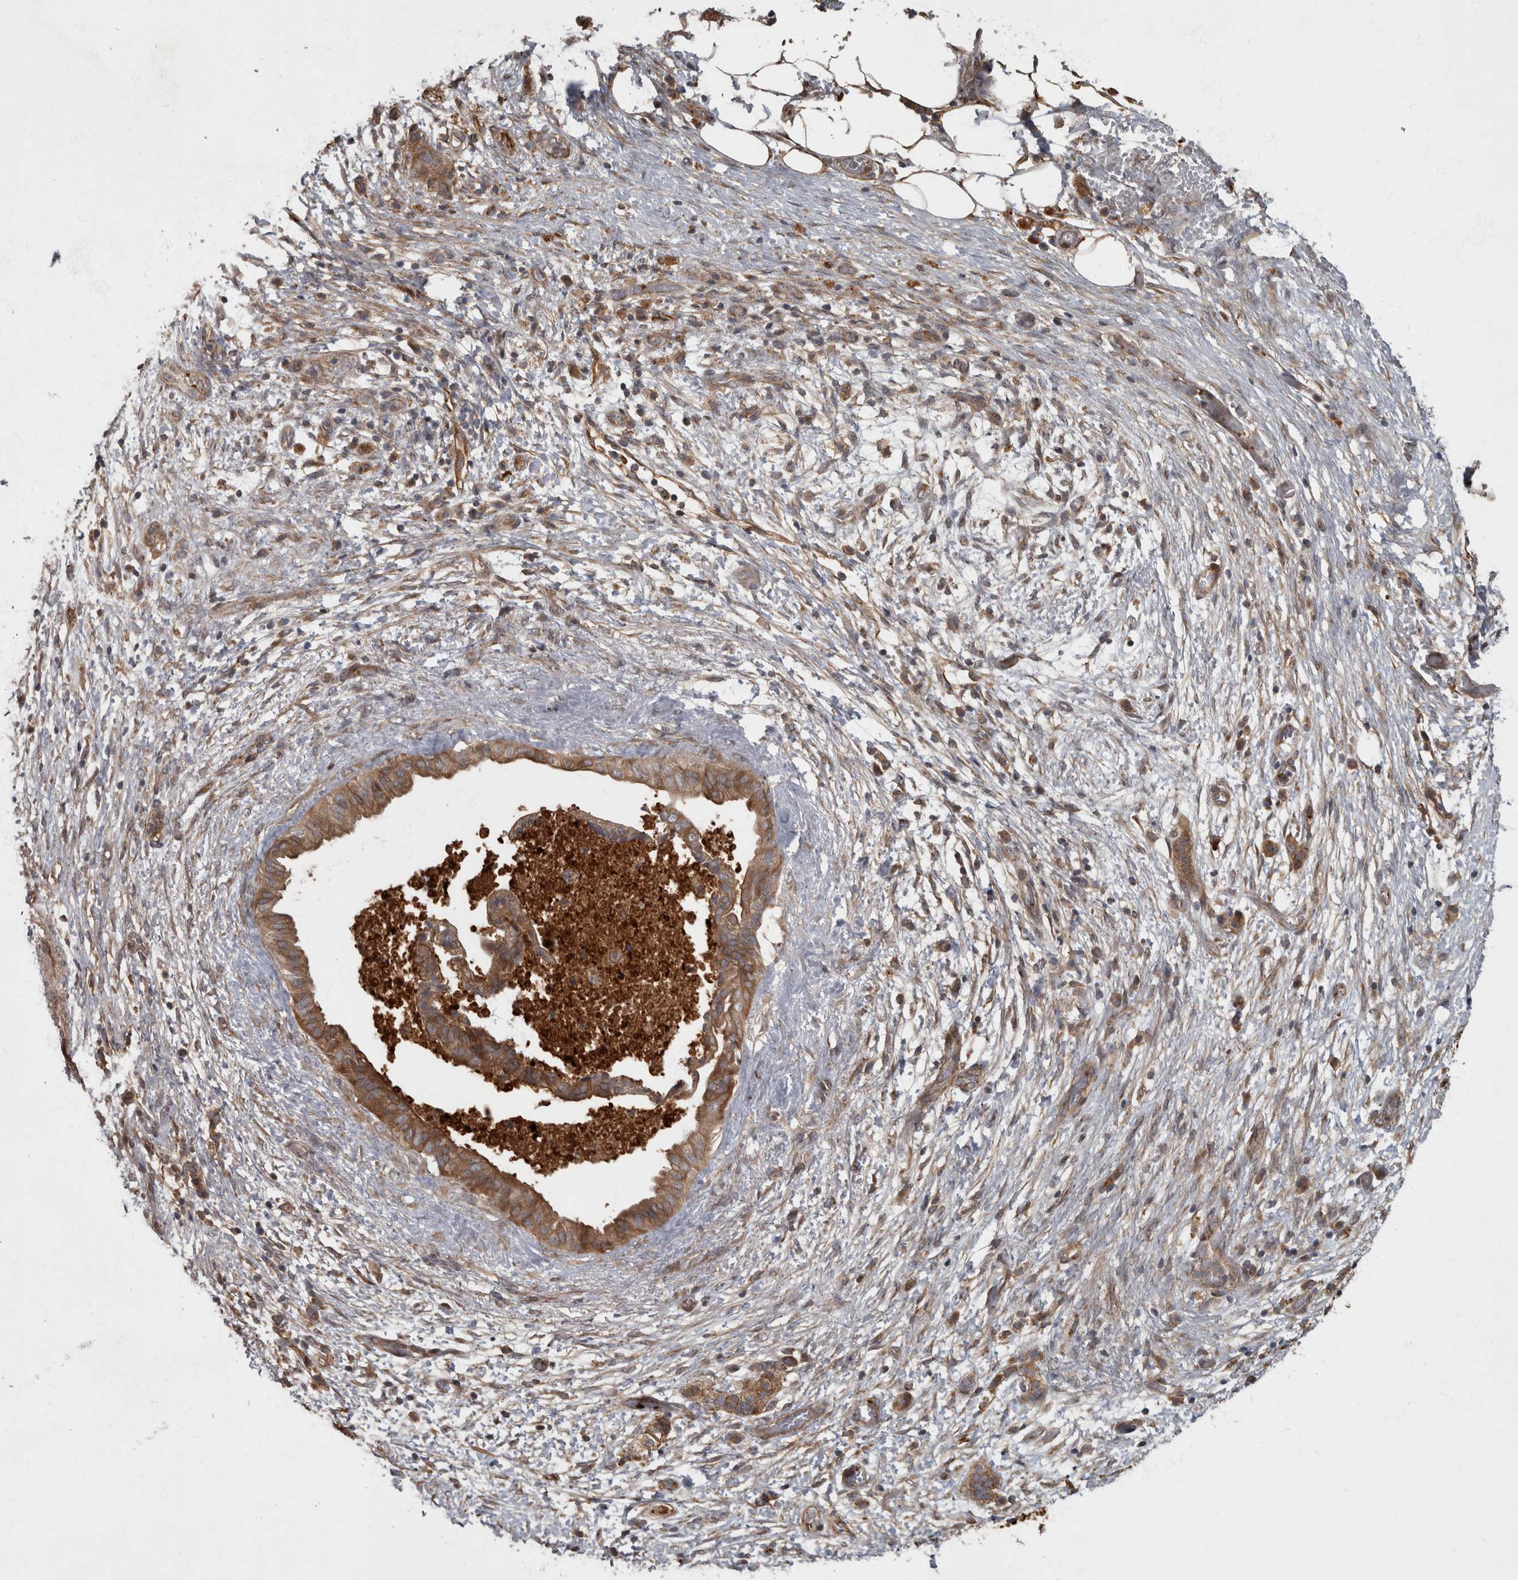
{"staining": {"intensity": "moderate", "quantity": ">75%", "location": "cytoplasmic/membranous"}, "tissue": "pancreatic cancer", "cell_type": "Tumor cells", "image_type": "cancer", "snomed": [{"axis": "morphology", "description": "Adenocarcinoma, NOS"}, {"axis": "topography", "description": "Pancreas"}], "caption": "Brown immunohistochemical staining in human adenocarcinoma (pancreatic) displays moderate cytoplasmic/membranous positivity in about >75% of tumor cells. Using DAB (3,3'-diaminobenzidine) (brown) and hematoxylin (blue) stains, captured at high magnification using brightfield microscopy.", "gene": "VEGFD", "patient": {"sex": "female", "age": 78}}